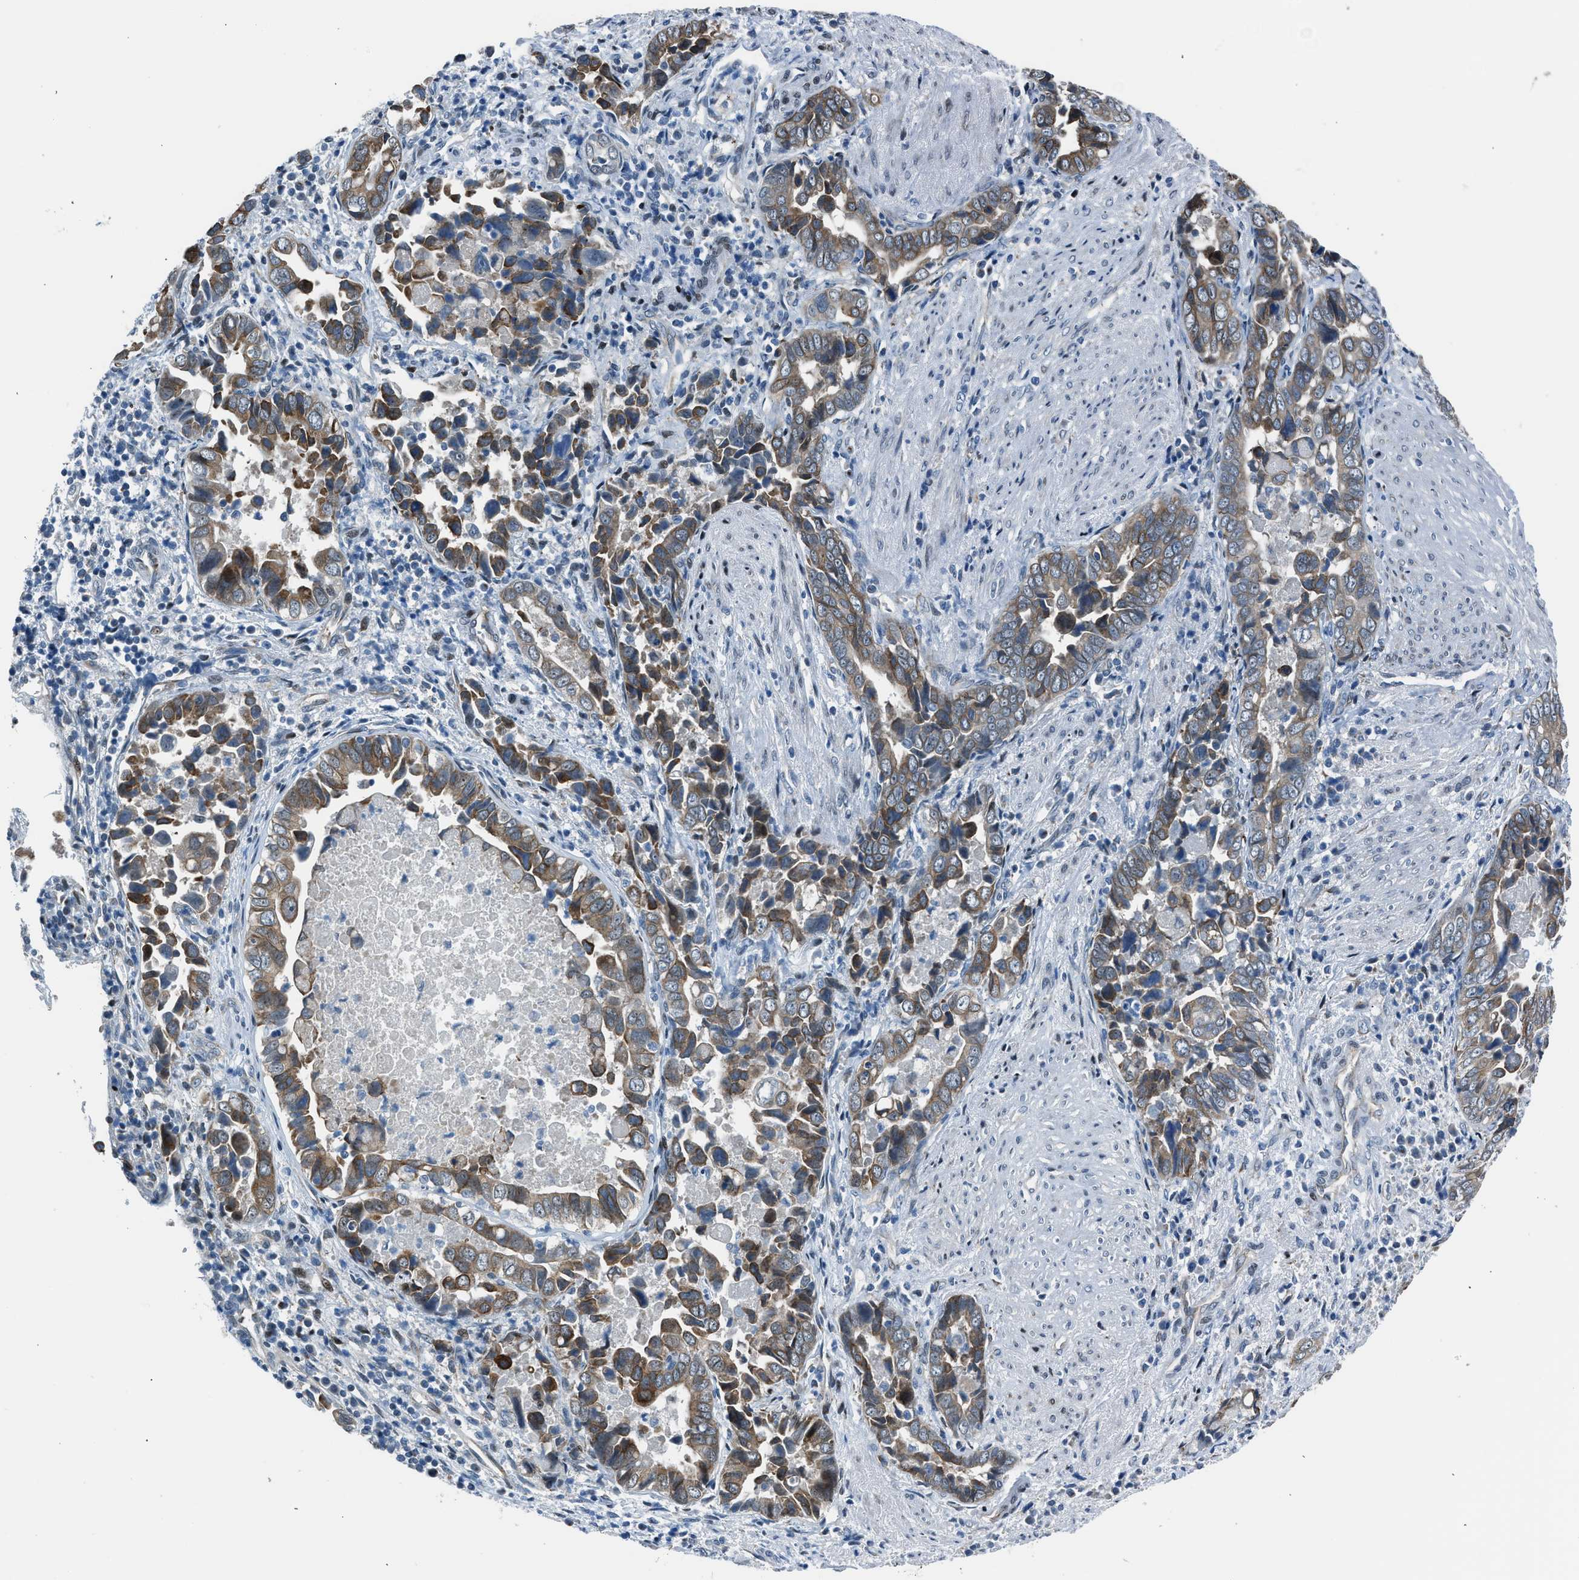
{"staining": {"intensity": "strong", "quantity": "25%-75%", "location": "cytoplasmic/membranous"}, "tissue": "liver cancer", "cell_type": "Tumor cells", "image_type": "cancer", "snomed": [{"axis": "morphology", "description": "Cholangiocarcinoma"}, {"axis": "topography", "description": "Liver"}], "caption": "An IHC photomicrograph of neoplastic tissue is shown. Protein staining in brown labels strong cytoplasmic/membranous positivity in cholangiocarcinoma (liver) within tumor cells.", "gene": "RNF41", "patient": {"sex": "female", "age": 79}}